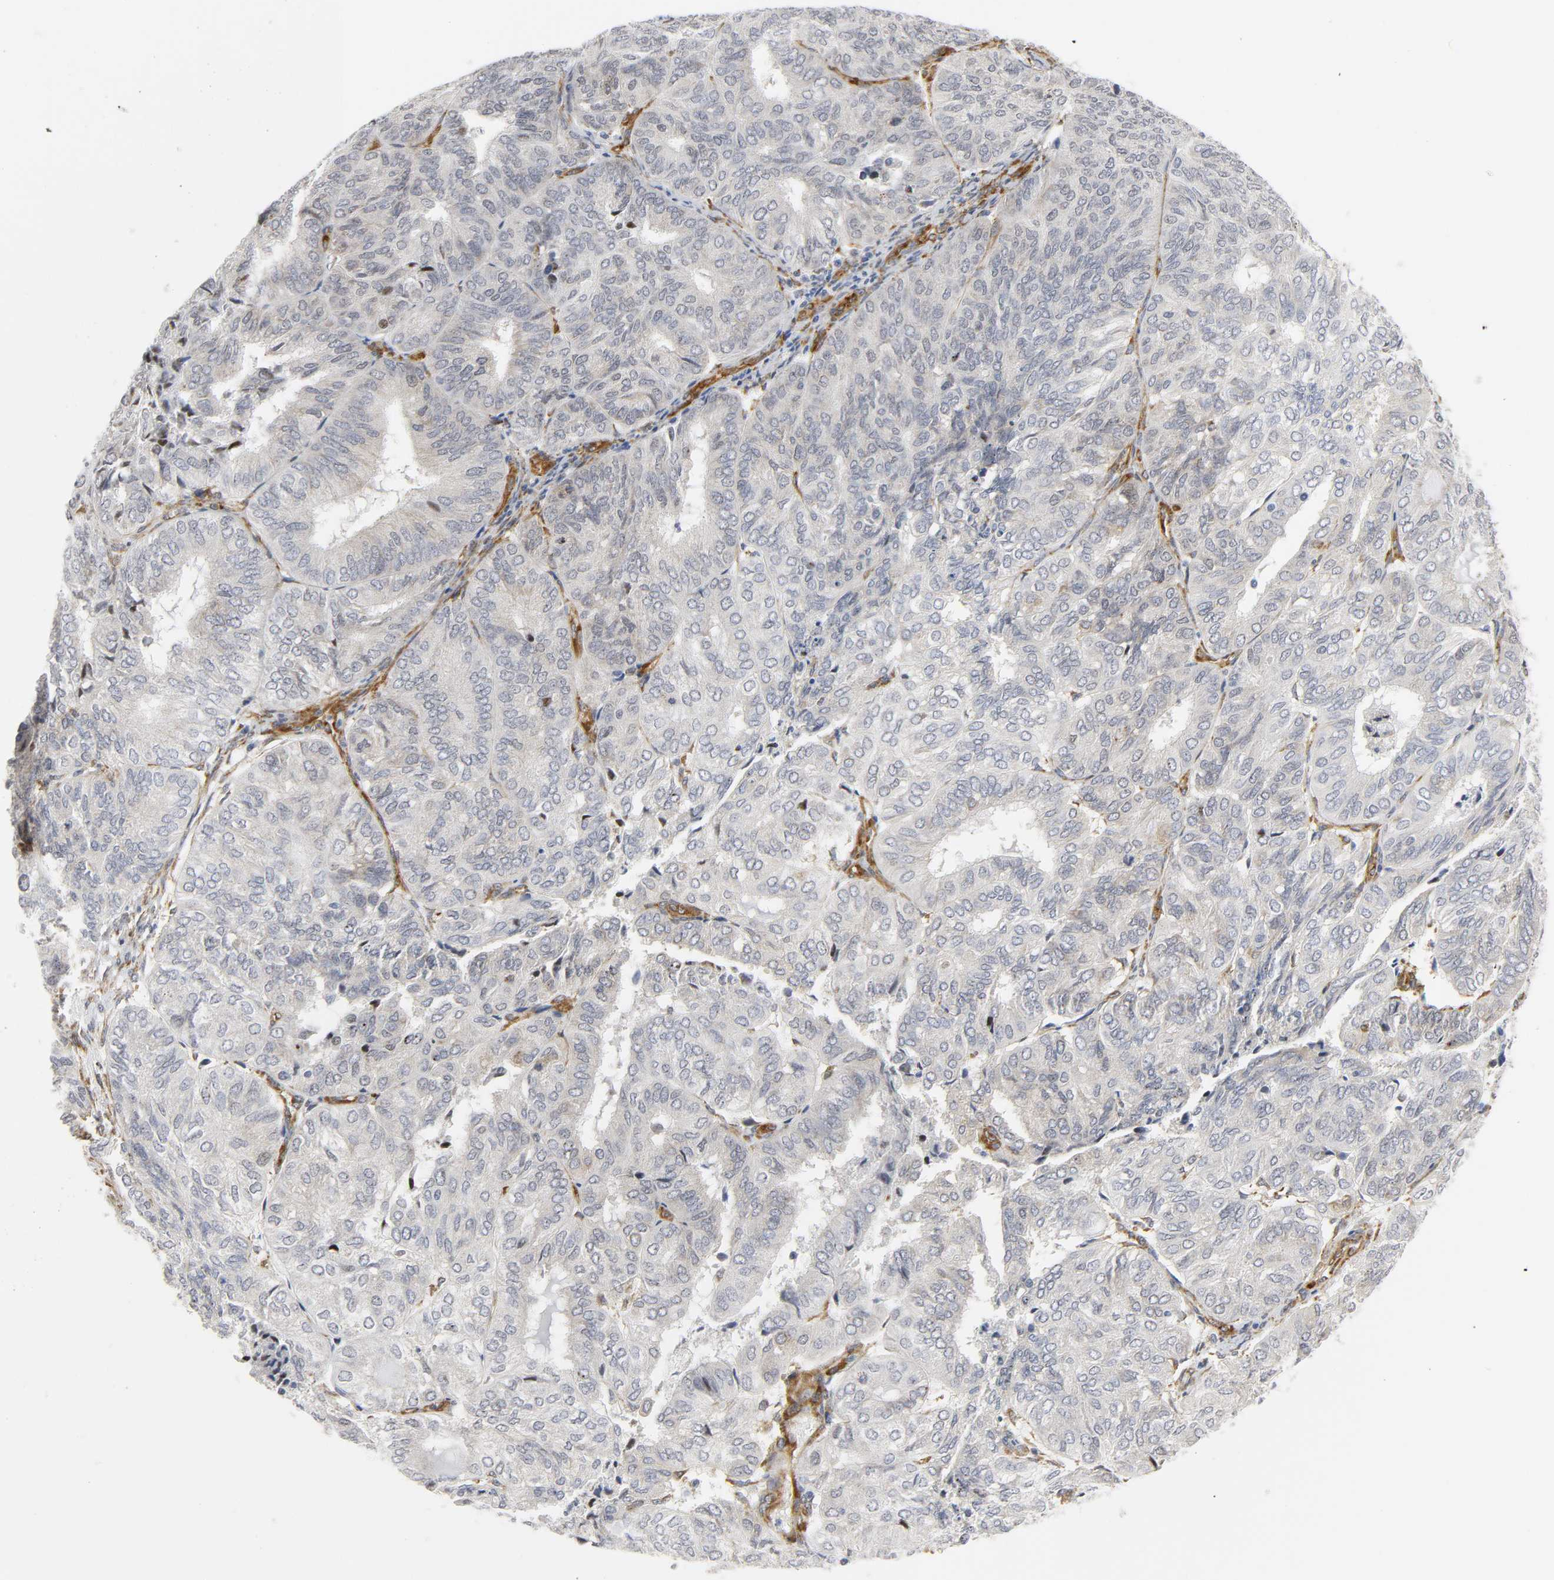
{"staining": {"intensity": "negative", "quantity": "none", "location": "none"}, "tissue": "endometrial cancer", "cell_type": "Tumor cells", "image_type": "cancer", "snomed": [{"axis": "morphology", "description": "Adenocarcinoma, NOS"}, {"axis": "topography", "description": "Uterus"}], "caption": "Tumor cells show no significant staining in endometrial adenocarcinoma.", "gene": "DOCK1", "patient": {"sex": "female", "age": 60}}